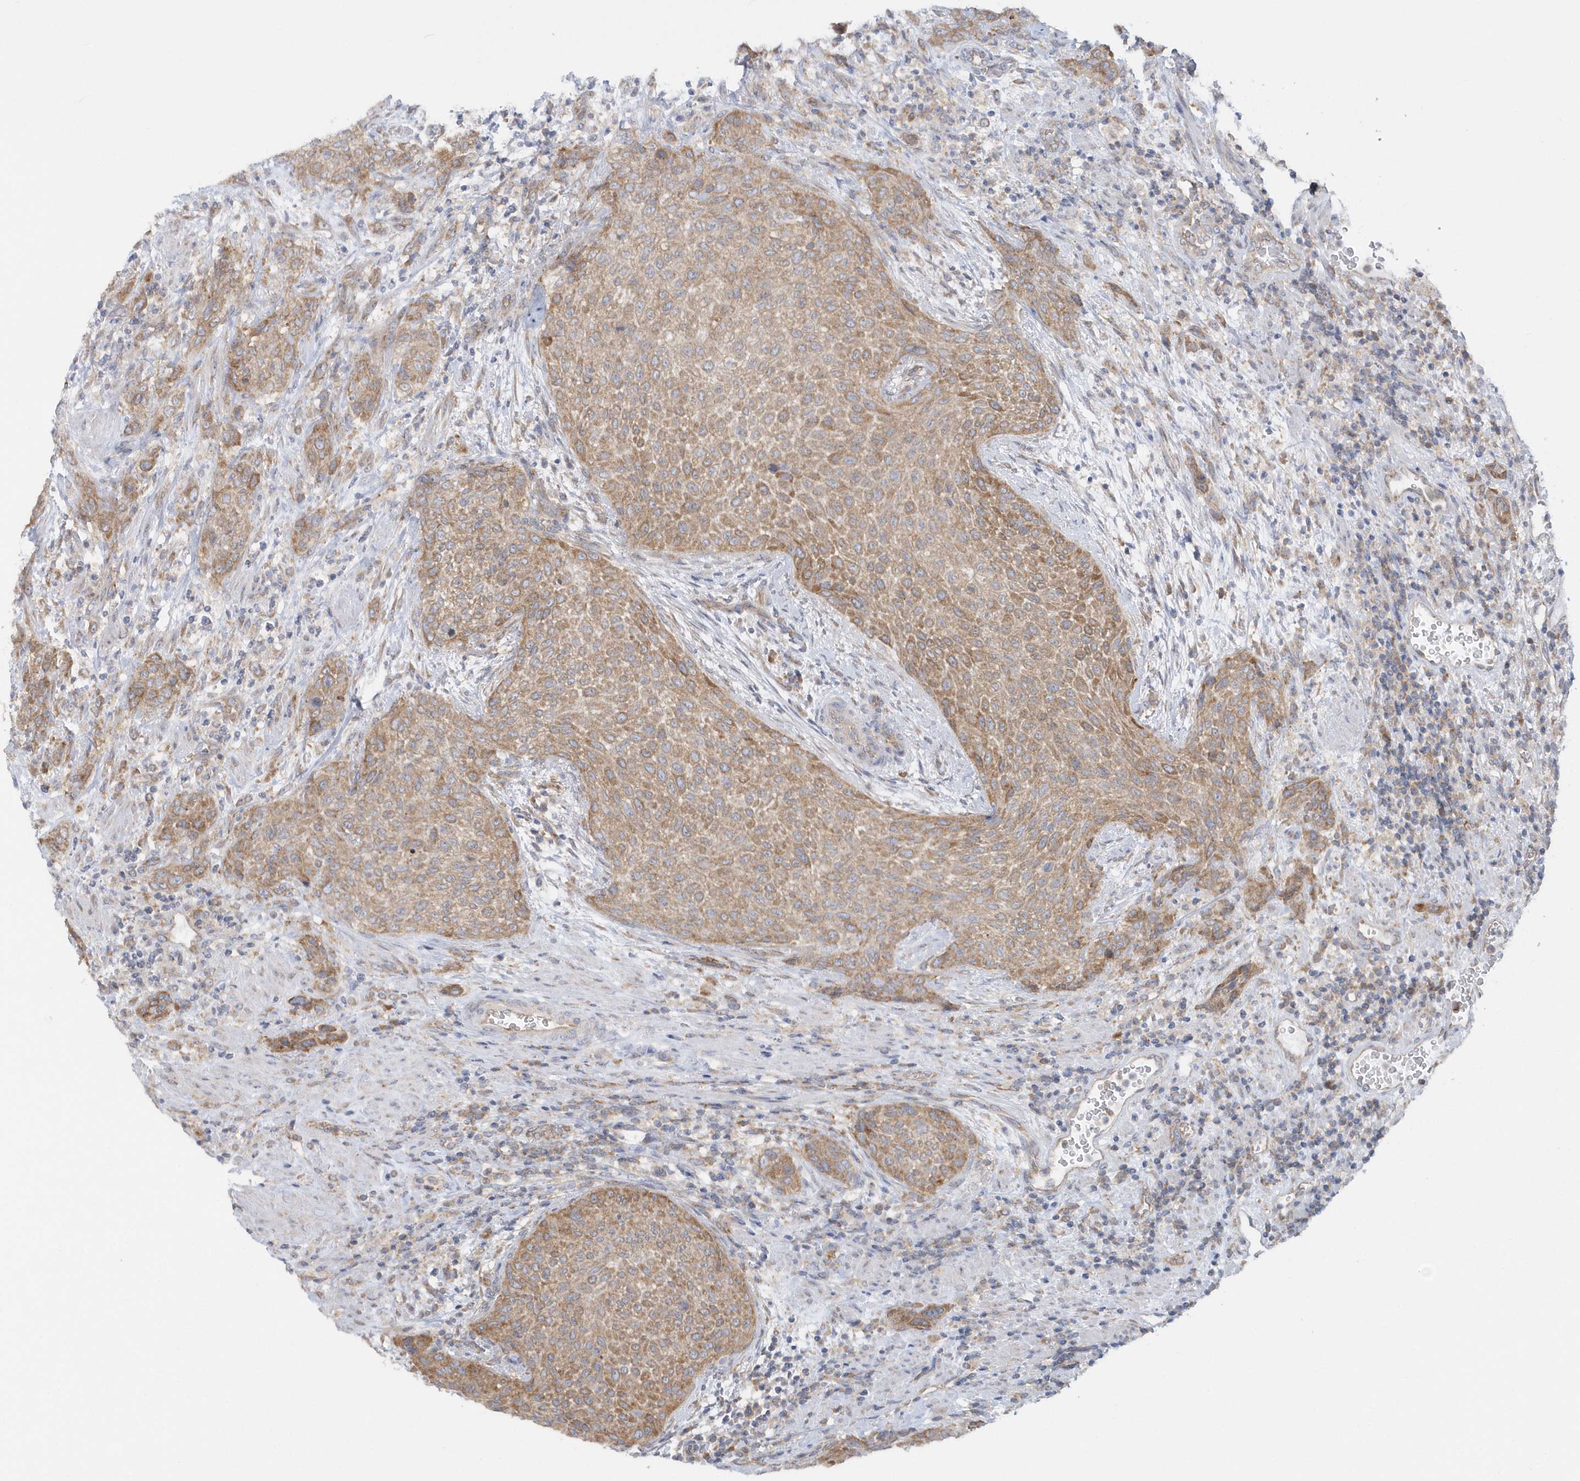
{"staining": {"intensity": "moderate", "quantity": ">75%", "location": "cytoplasmic/membranous"}, "tissue": "urothelial cancer", "cell_type": "Tumor cells", "image_type": "cancer", "snomed": [{"axis": "morphology", "description": "Urothelial carcinoma, High grade"}, {"axis": "topography", "description": "Urinary bladder"}], "caption": "High-grade urothelial carcinoma stained with IHC displays moderate cytoplasmic/membranous expression in about >75% of tumor cells.", "gene": "EIF3C", "patient": {"sex": "male", "age": 35}}